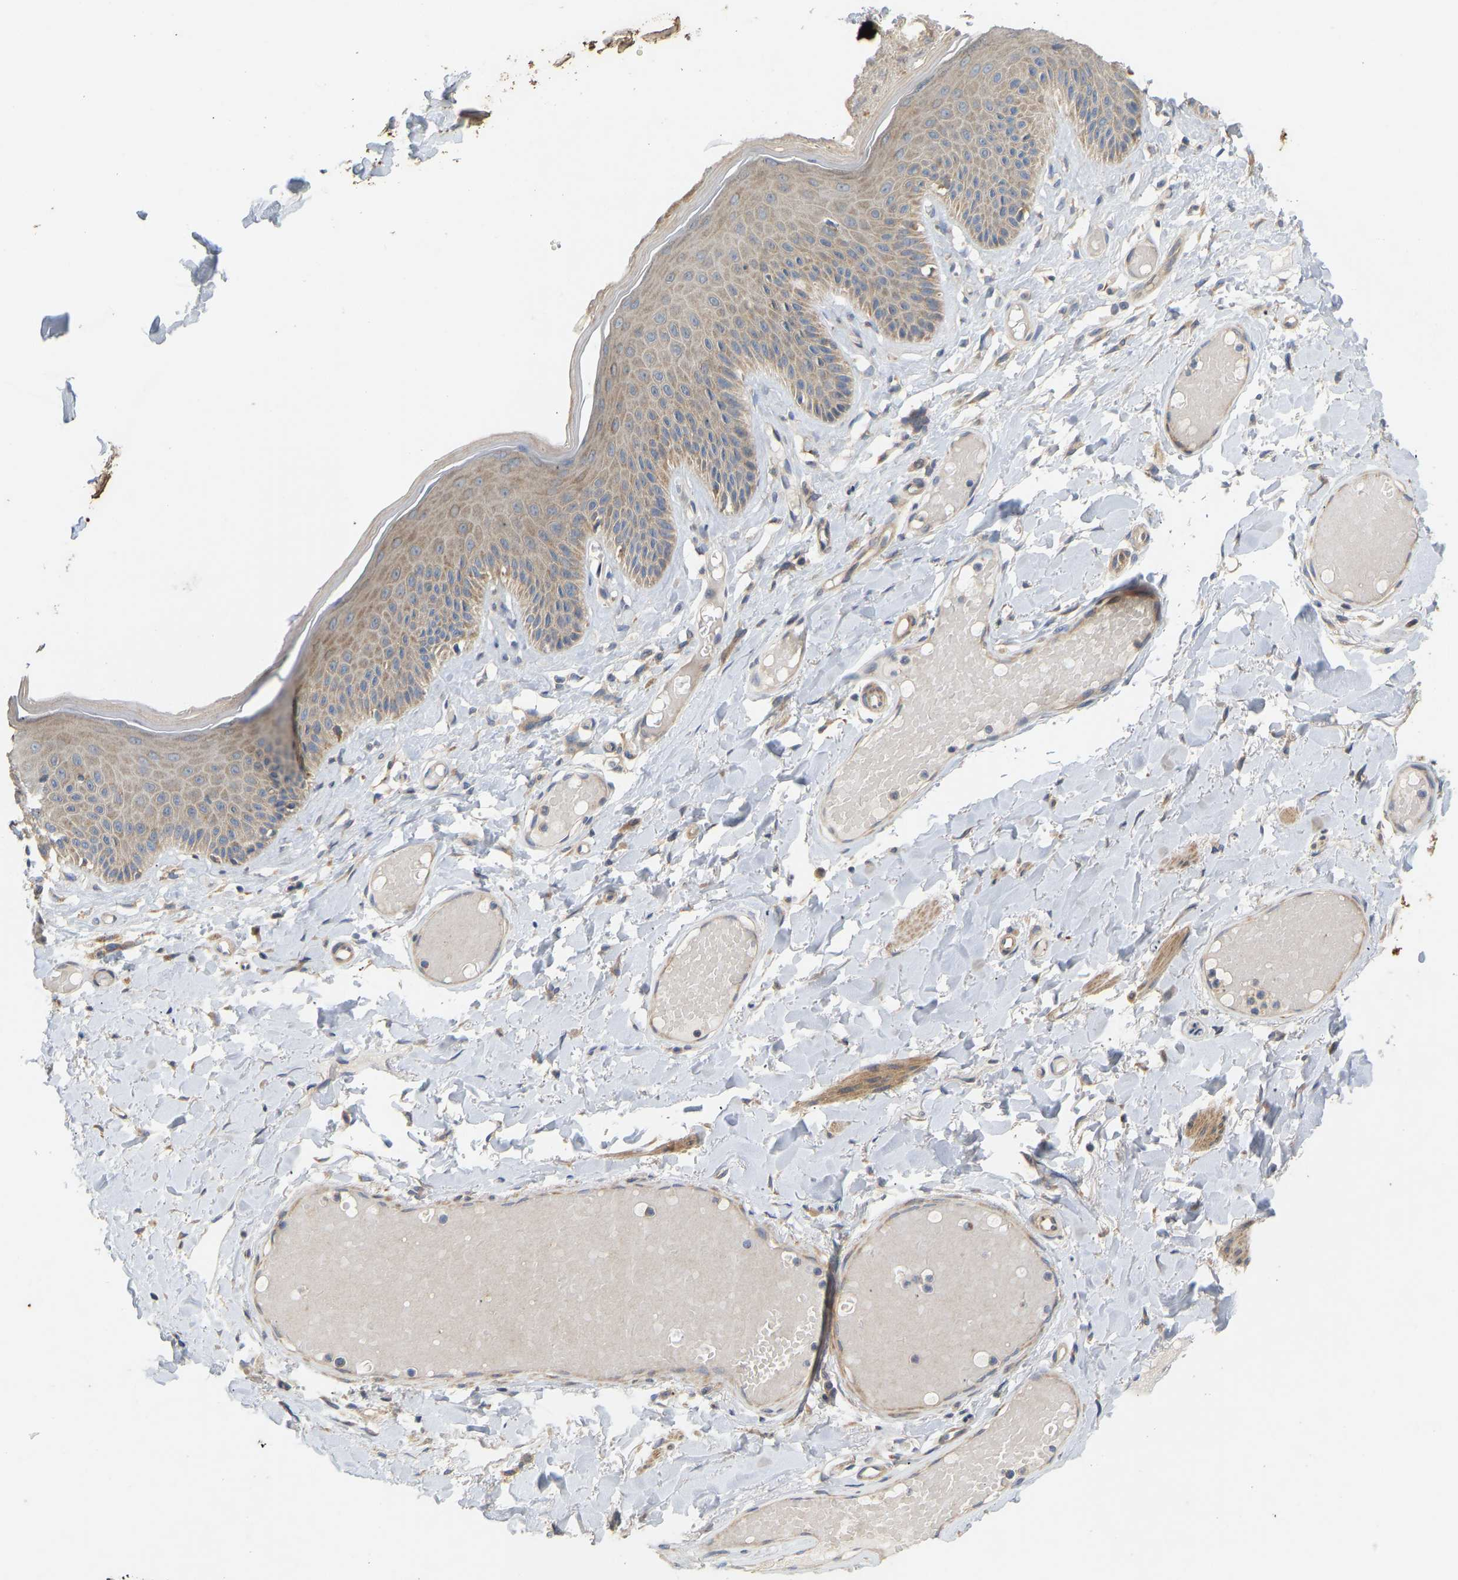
{"staining": {"intensity": "moderate", "quantity": ">75%", "location": "cytoplasmic/membranous"}, "tissue": "skin", "cell_type": "Epidermal cells", "image_type": "normal", "snomed": [{"axis": "morphology", "description": "Normal tissue, NOS"}, {"axis": "topography", "description": "Vulva"}], "caption": "Immunohistochemical staining of normal skin shows >75% levels of moderate cytoplasmic/membranous protein positivity in approximately >75% of epidermal cells. The protein is stained brown, and the nuclei are stained in blue (DAB (3,3'-diaminobenzidine) IHC with brightfield microscopy, high magnification).", "gene": "HACD2", "patient": {"sex": "female", "age": 73}}